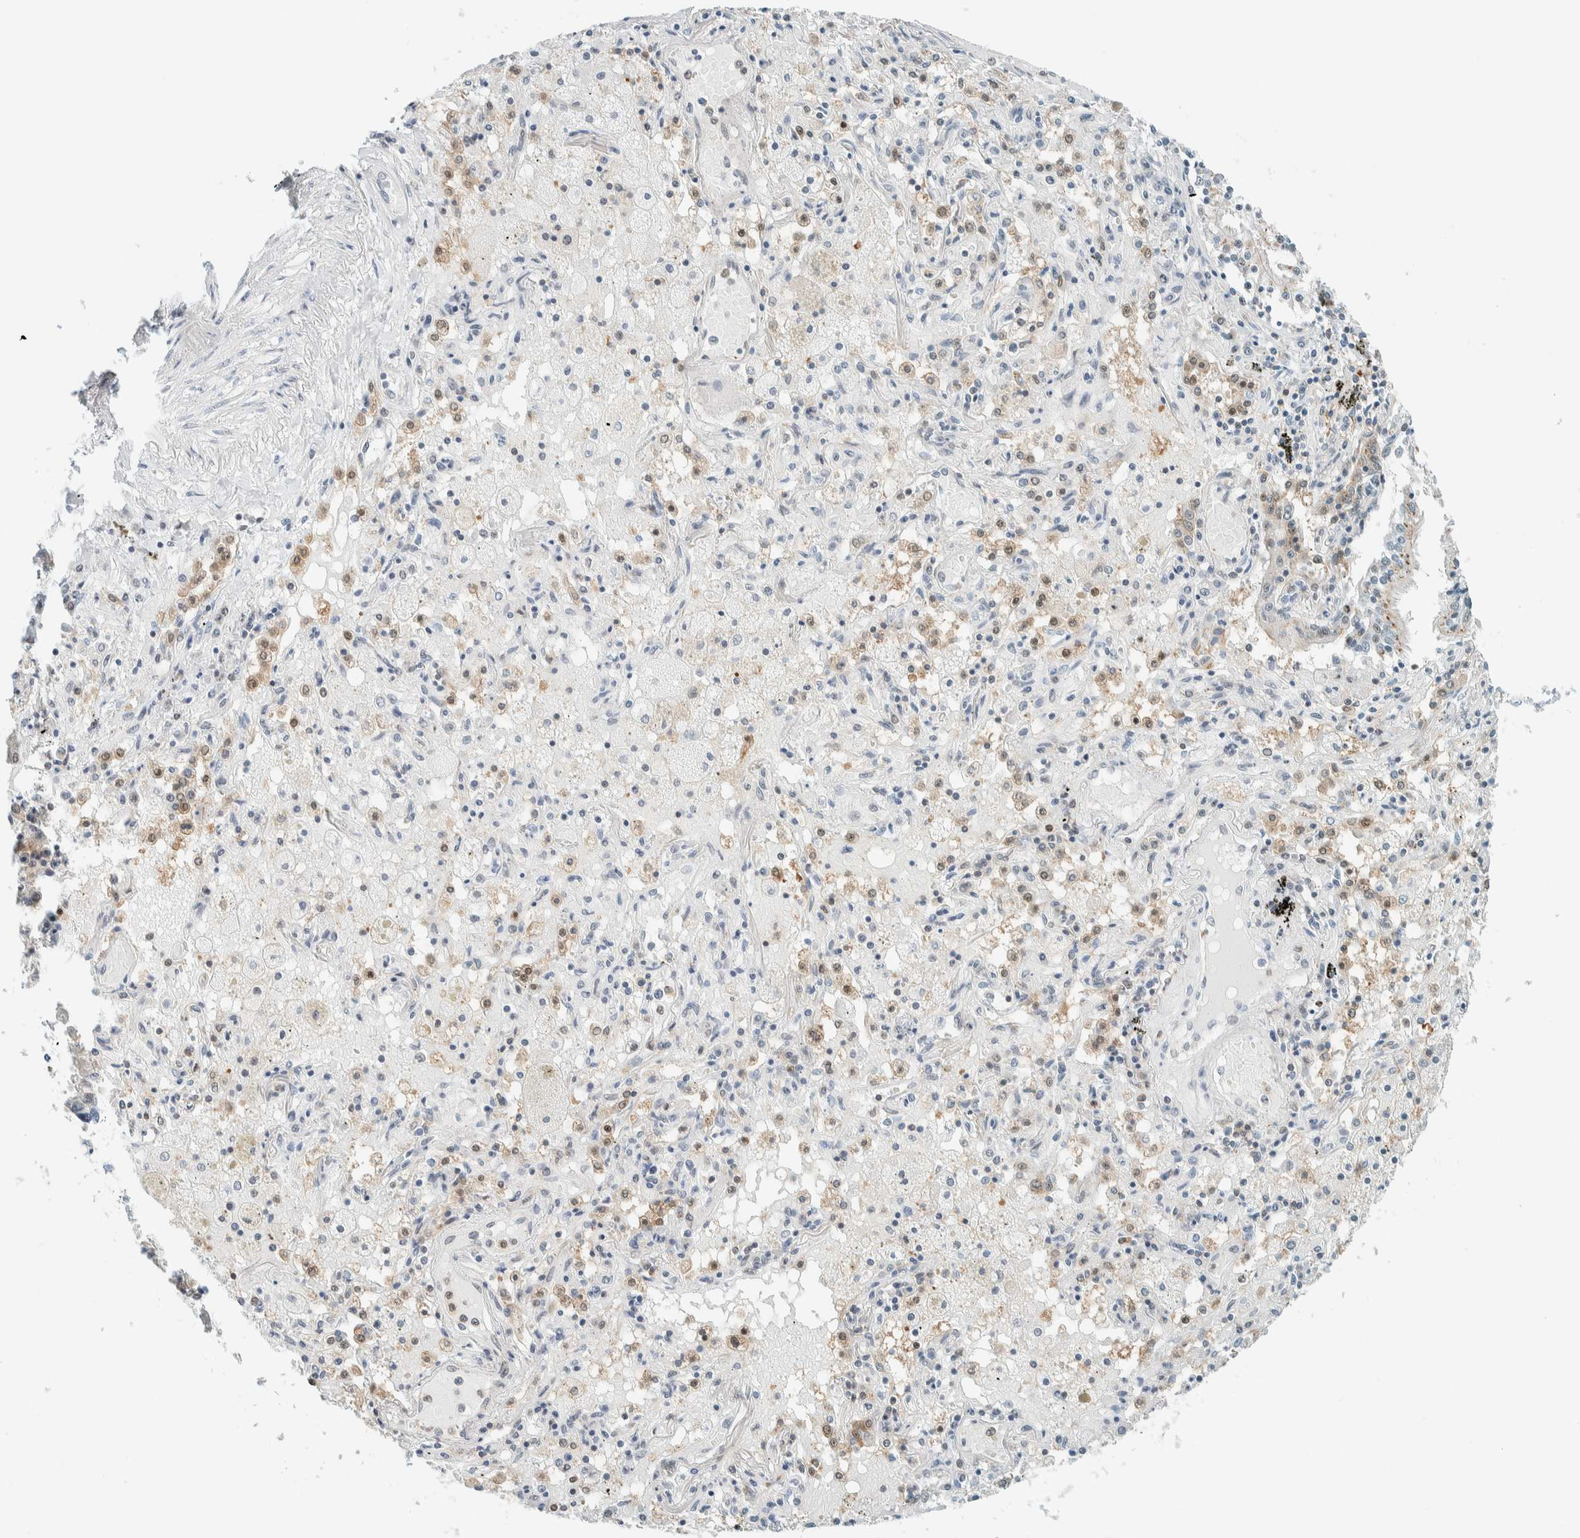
{"staining": {"intensity": "negative", "quantity": "none", "location": "none"}, "tissue": "lung cancer", "cell_type": "Tumor cells", "image_type": "cancer", "snomed": [{"axis": "morphology", "description": "Squamous cell carcinoma, NOS"}, {"axis": "topography", "description": "Lung"}], "caption": "Immunohistochemistry (IHC) photomicrograph of lung cancer (squamous cell carcinoma) stained for a protein (brown), which displays no staining in tumor cells. The staining is performed using DAB brown chromogen with nuclei counter-stained in using hematoxylin.", "gene": "CYSRT1", "patient": {"sex": "male", "age": 65}}